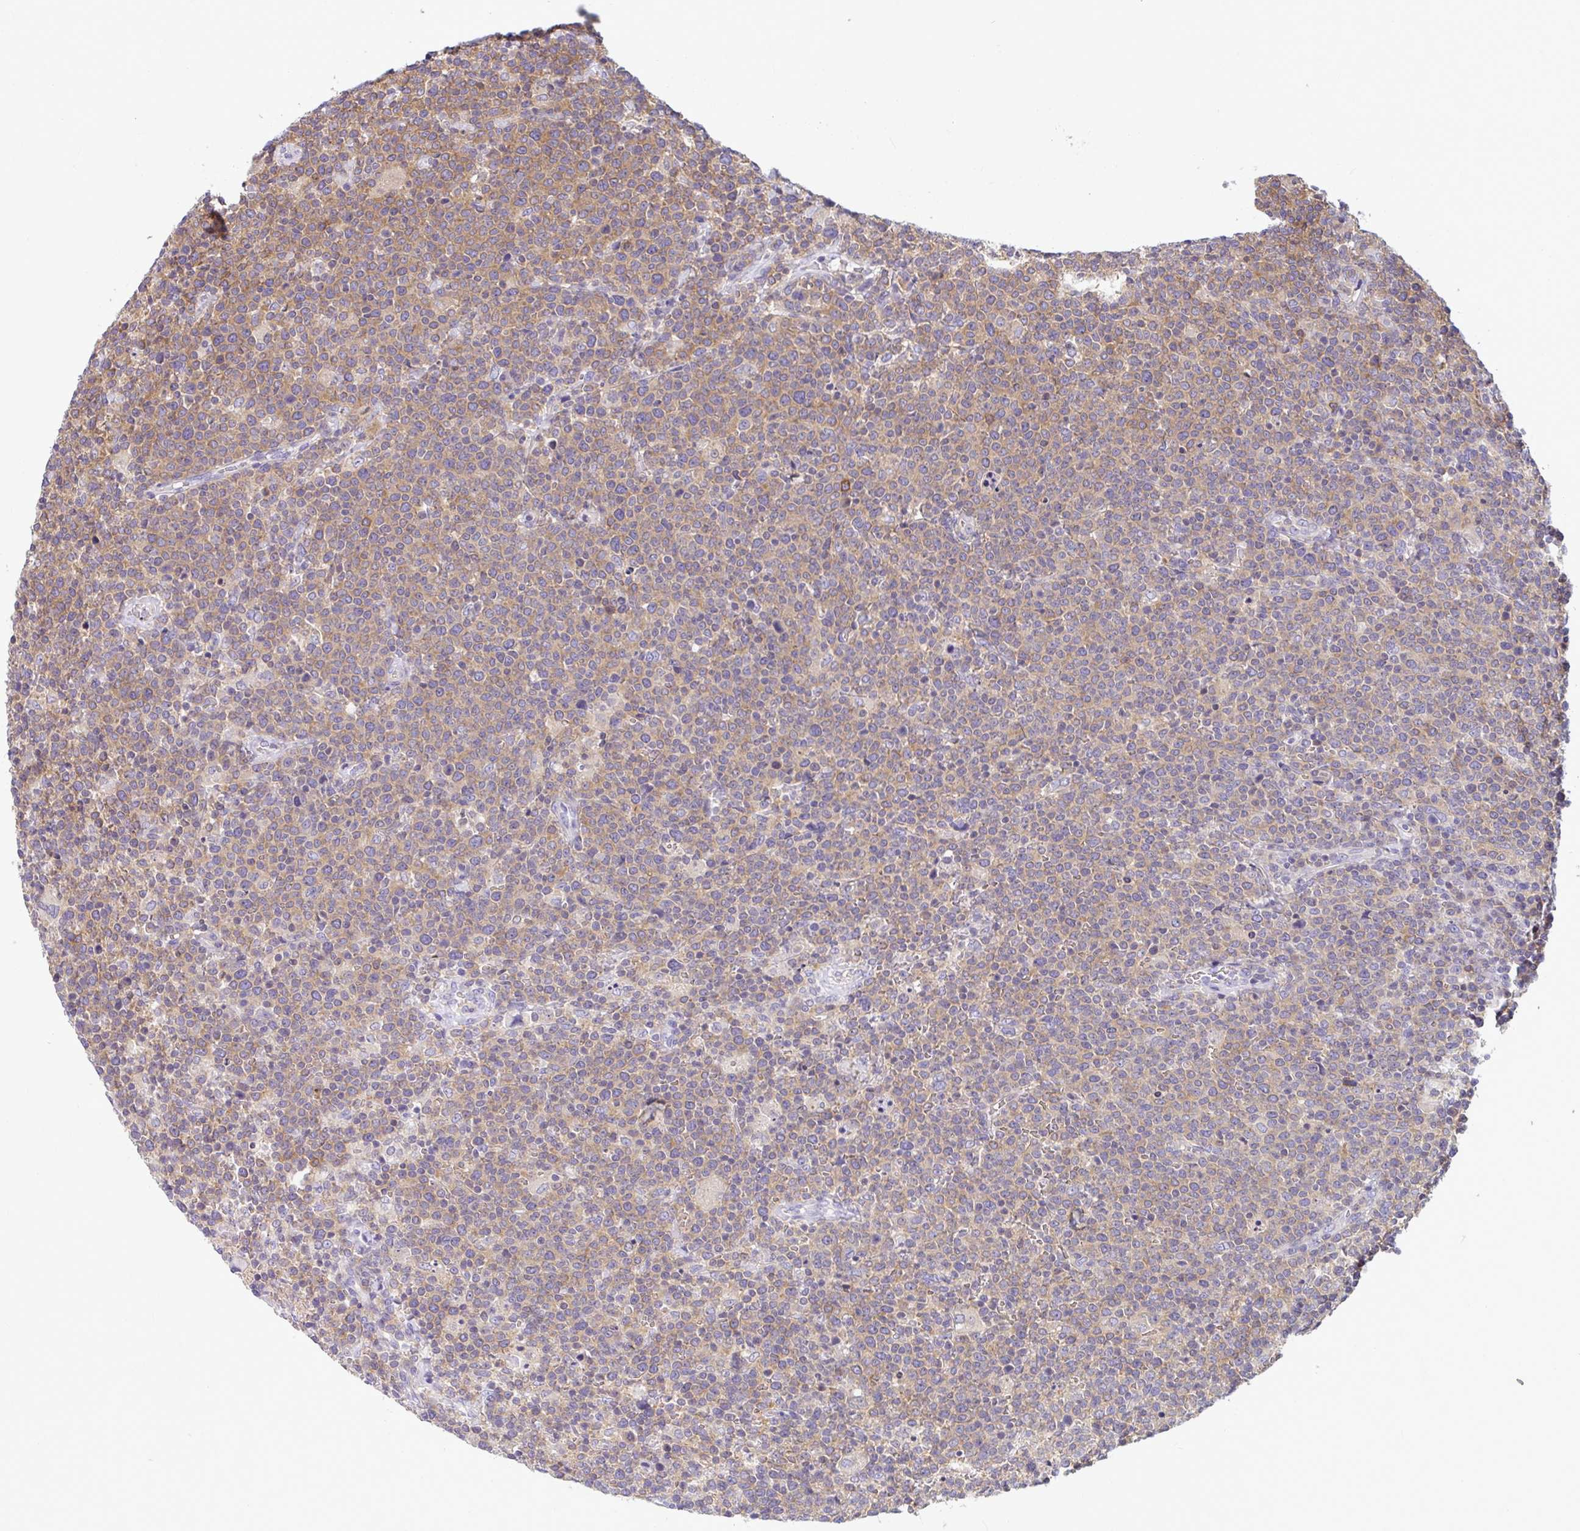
{"staining": {"intensity": "moderate", "quantity": "25%-75%", "location": "cytoplasmic/membranous"}, "tissue": "lymphoma", "cell_type": "Tumor cells", "image_type": "cancer", "snomed": [{"axis": "morphology", "description": "Malignant lymphoma, non-Hodgkin's type, High grade"}, {"axis": "topography", "description": "Lymph node"}], "caption": "A brown stain shows moderate cytoplasmic/membranous positivity of a protein in lymphoma tumor cells.", "gene": "SLC30A6", "patient": {"sex": "male", "age": 61}}